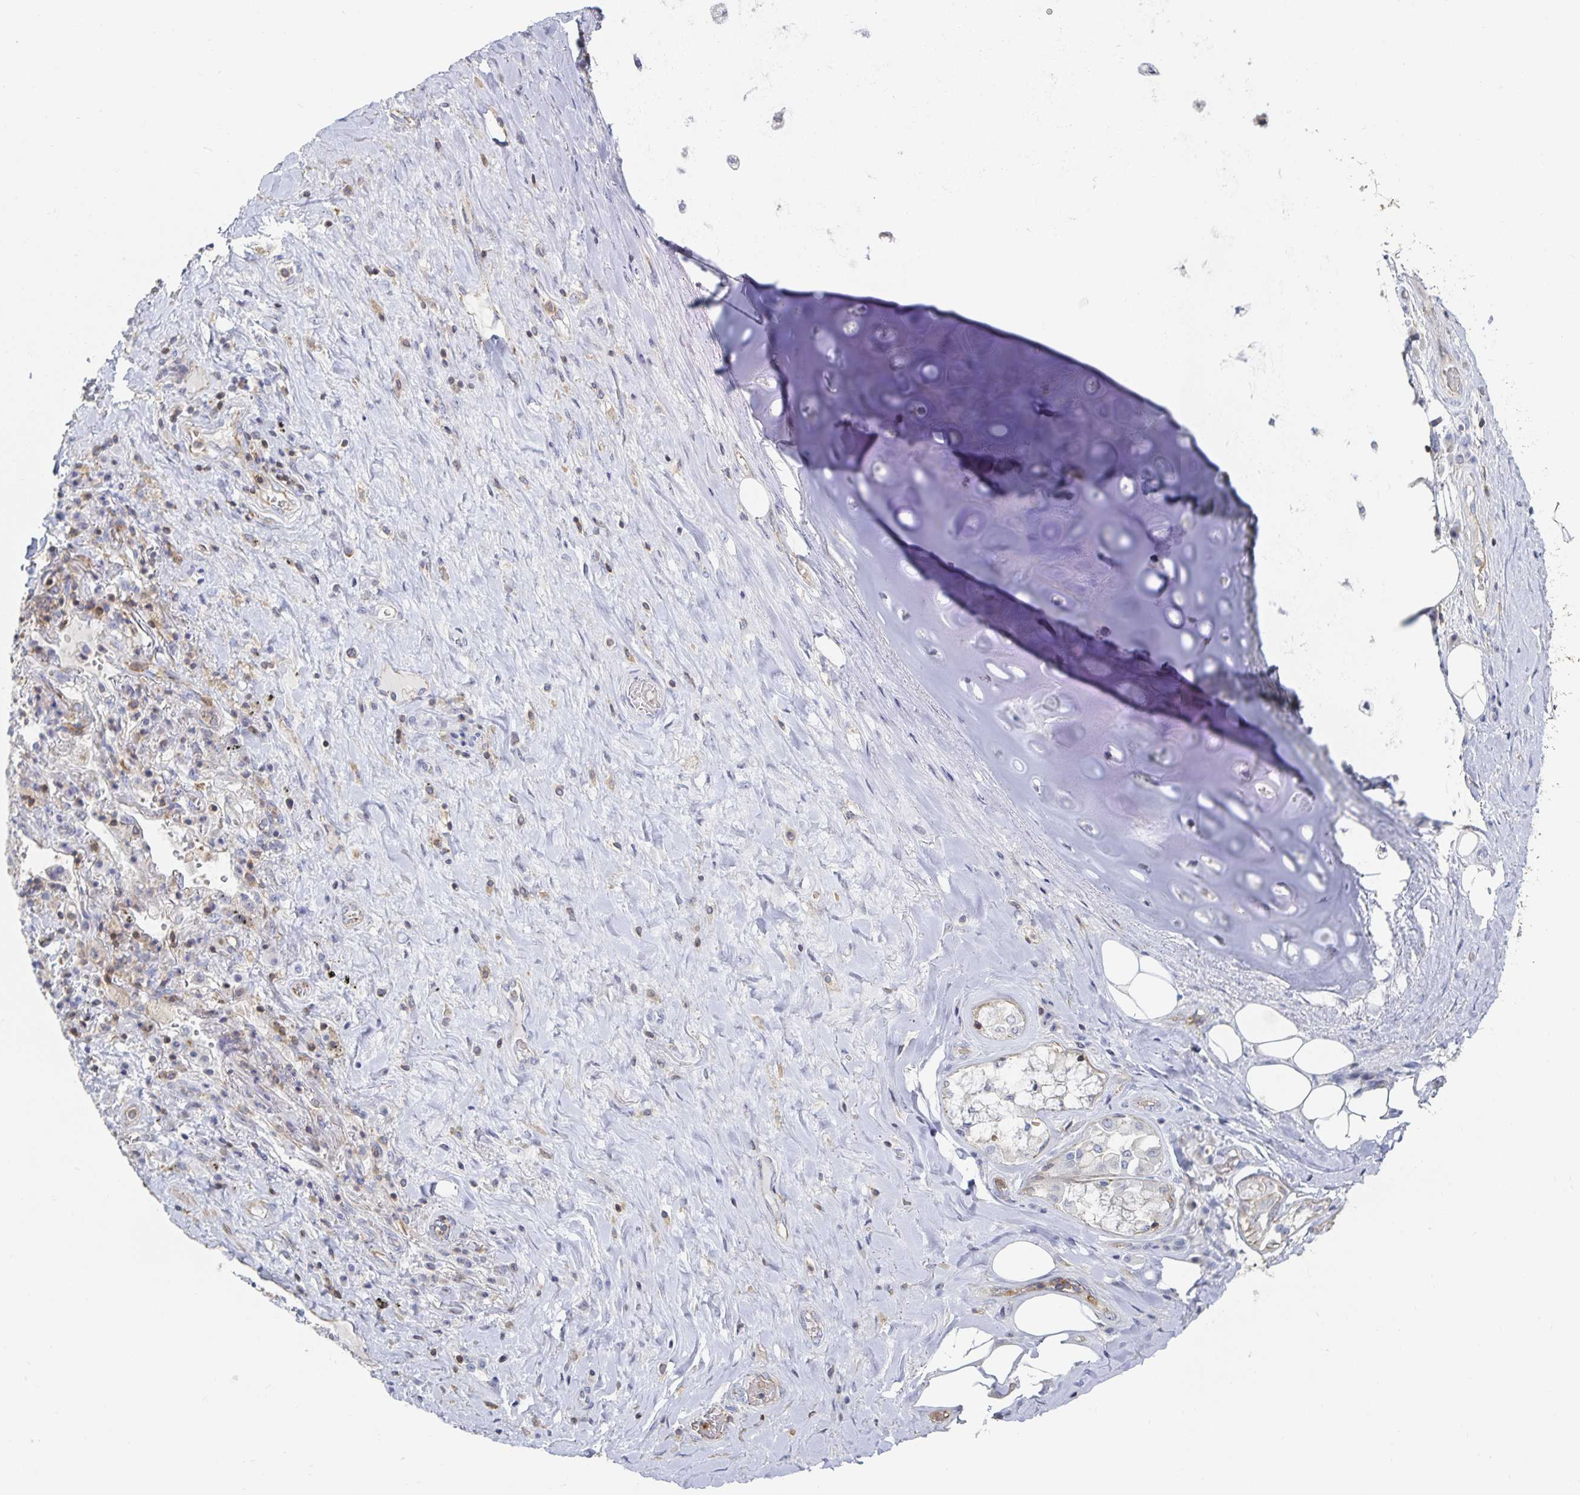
{"staining": {"intensity": "negative", "quantity": "none", "location": "none"}, "tissue": "adipose tissue", "cell_type": "Adipocytes", "image_type": "normal", "snomed": [{"axis": "morphology", "description": "Normal tissue, NOS"}, {"axis": "topography", "description": "Cartilage tissue"}, {"axis": "topography", "description": "Bronchus"}], "caption": "The micrograph shows no staining of adipocytes in benign adipose tissue.", "gene": "PIK3CD", "patient": {"sex": "male", "age": 64}}